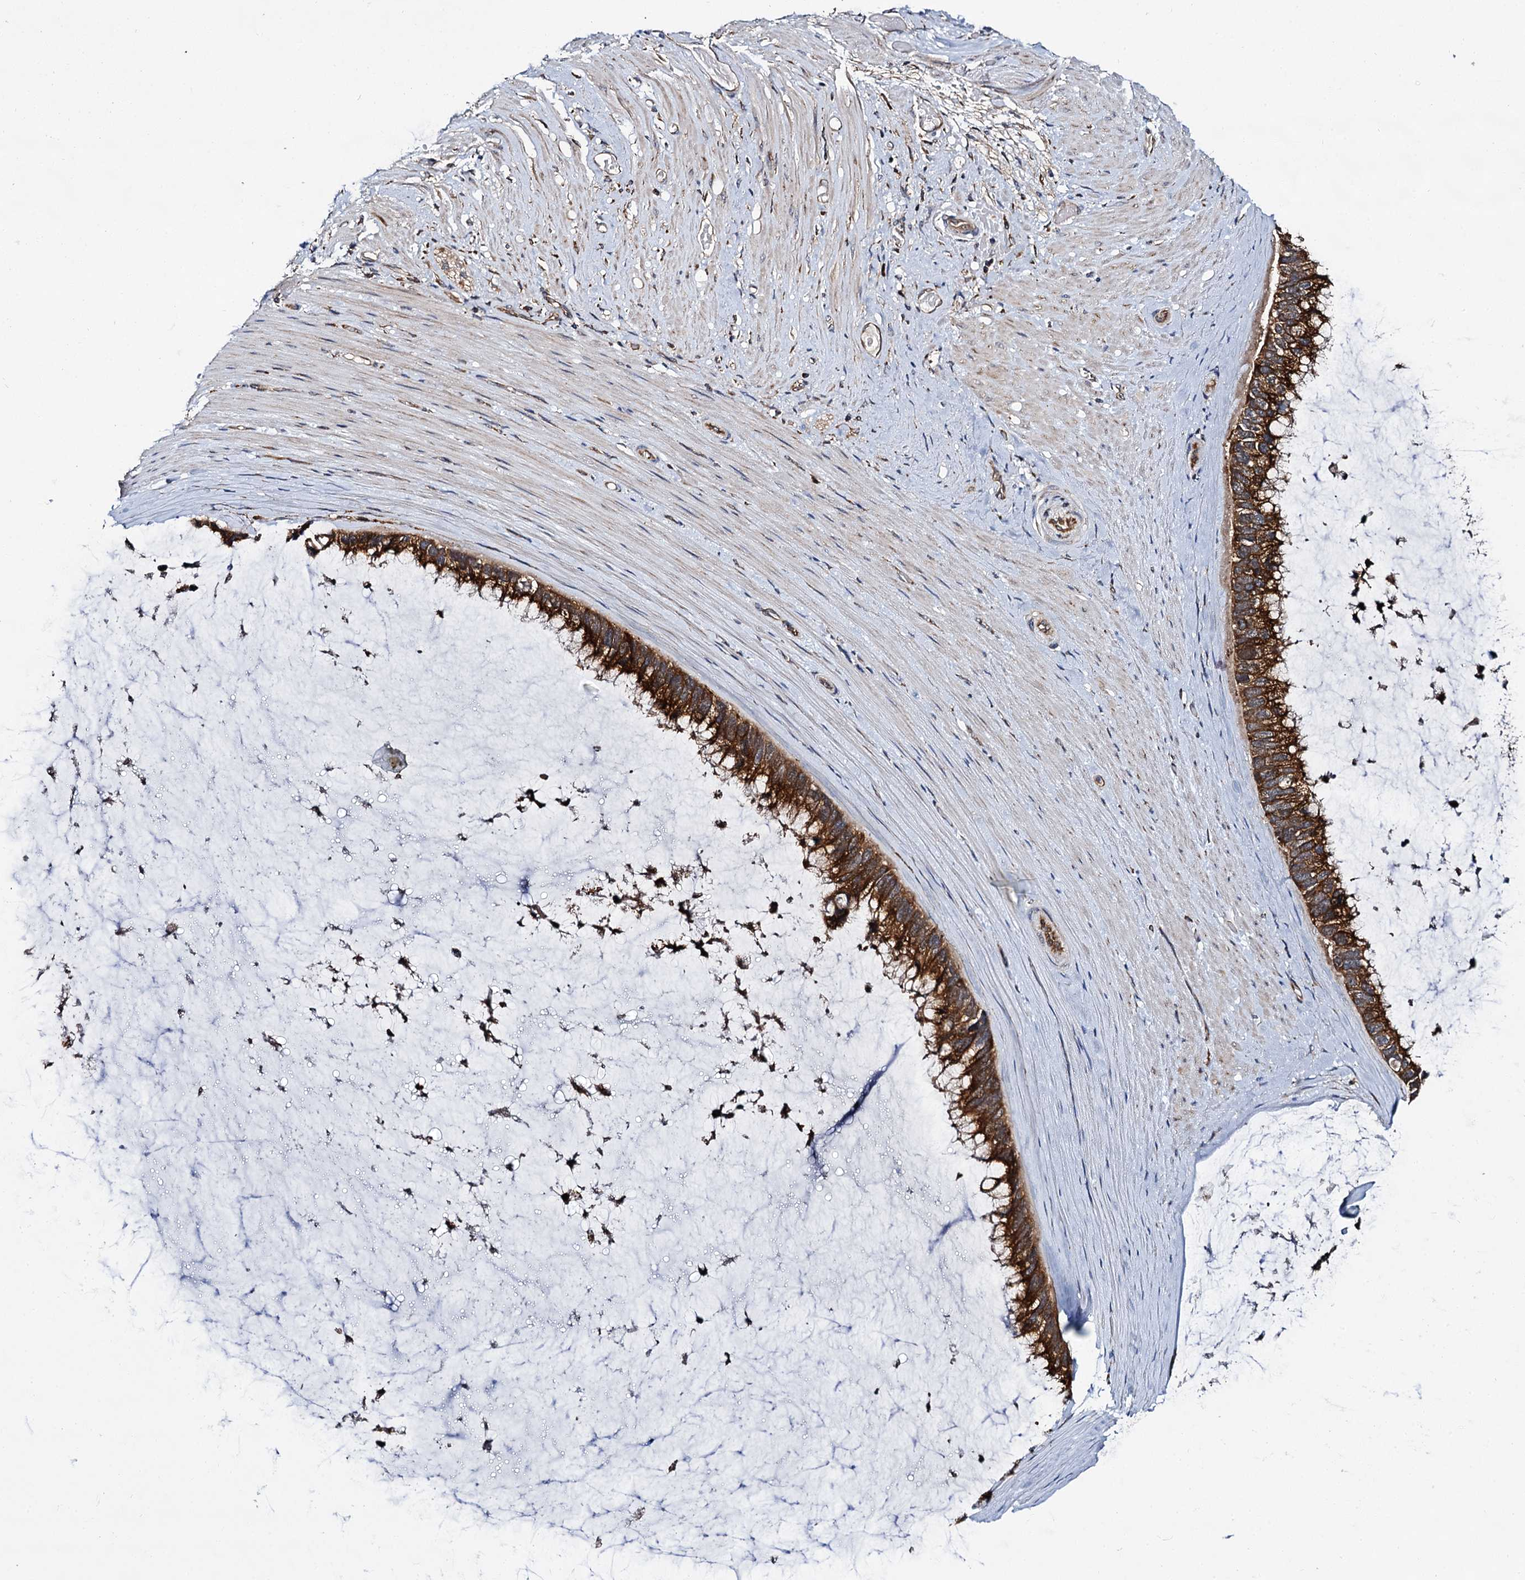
{"staining": {"intensity": "strong", "quantity": ">75%", "location": "cytoplasmic/membranous"}, "tissue": "ovarian cancer", "cell_type": "Tumor cells", "image_type": "cancer", "snomed": [{"axis": "morphology", "description": "Cystadenocarcinoma, mucinous, NOS"}, {"axis": "topography", "description": "Ovary"}], "caption": "There is high levels of strong cytoplasmic/membranous staining in tumor cells of ovarian cancer, as demonstrated by immunohistochemical staining (brown color).", "gene": "UFM1", "patient": {"sex": "female", "age": 39}}